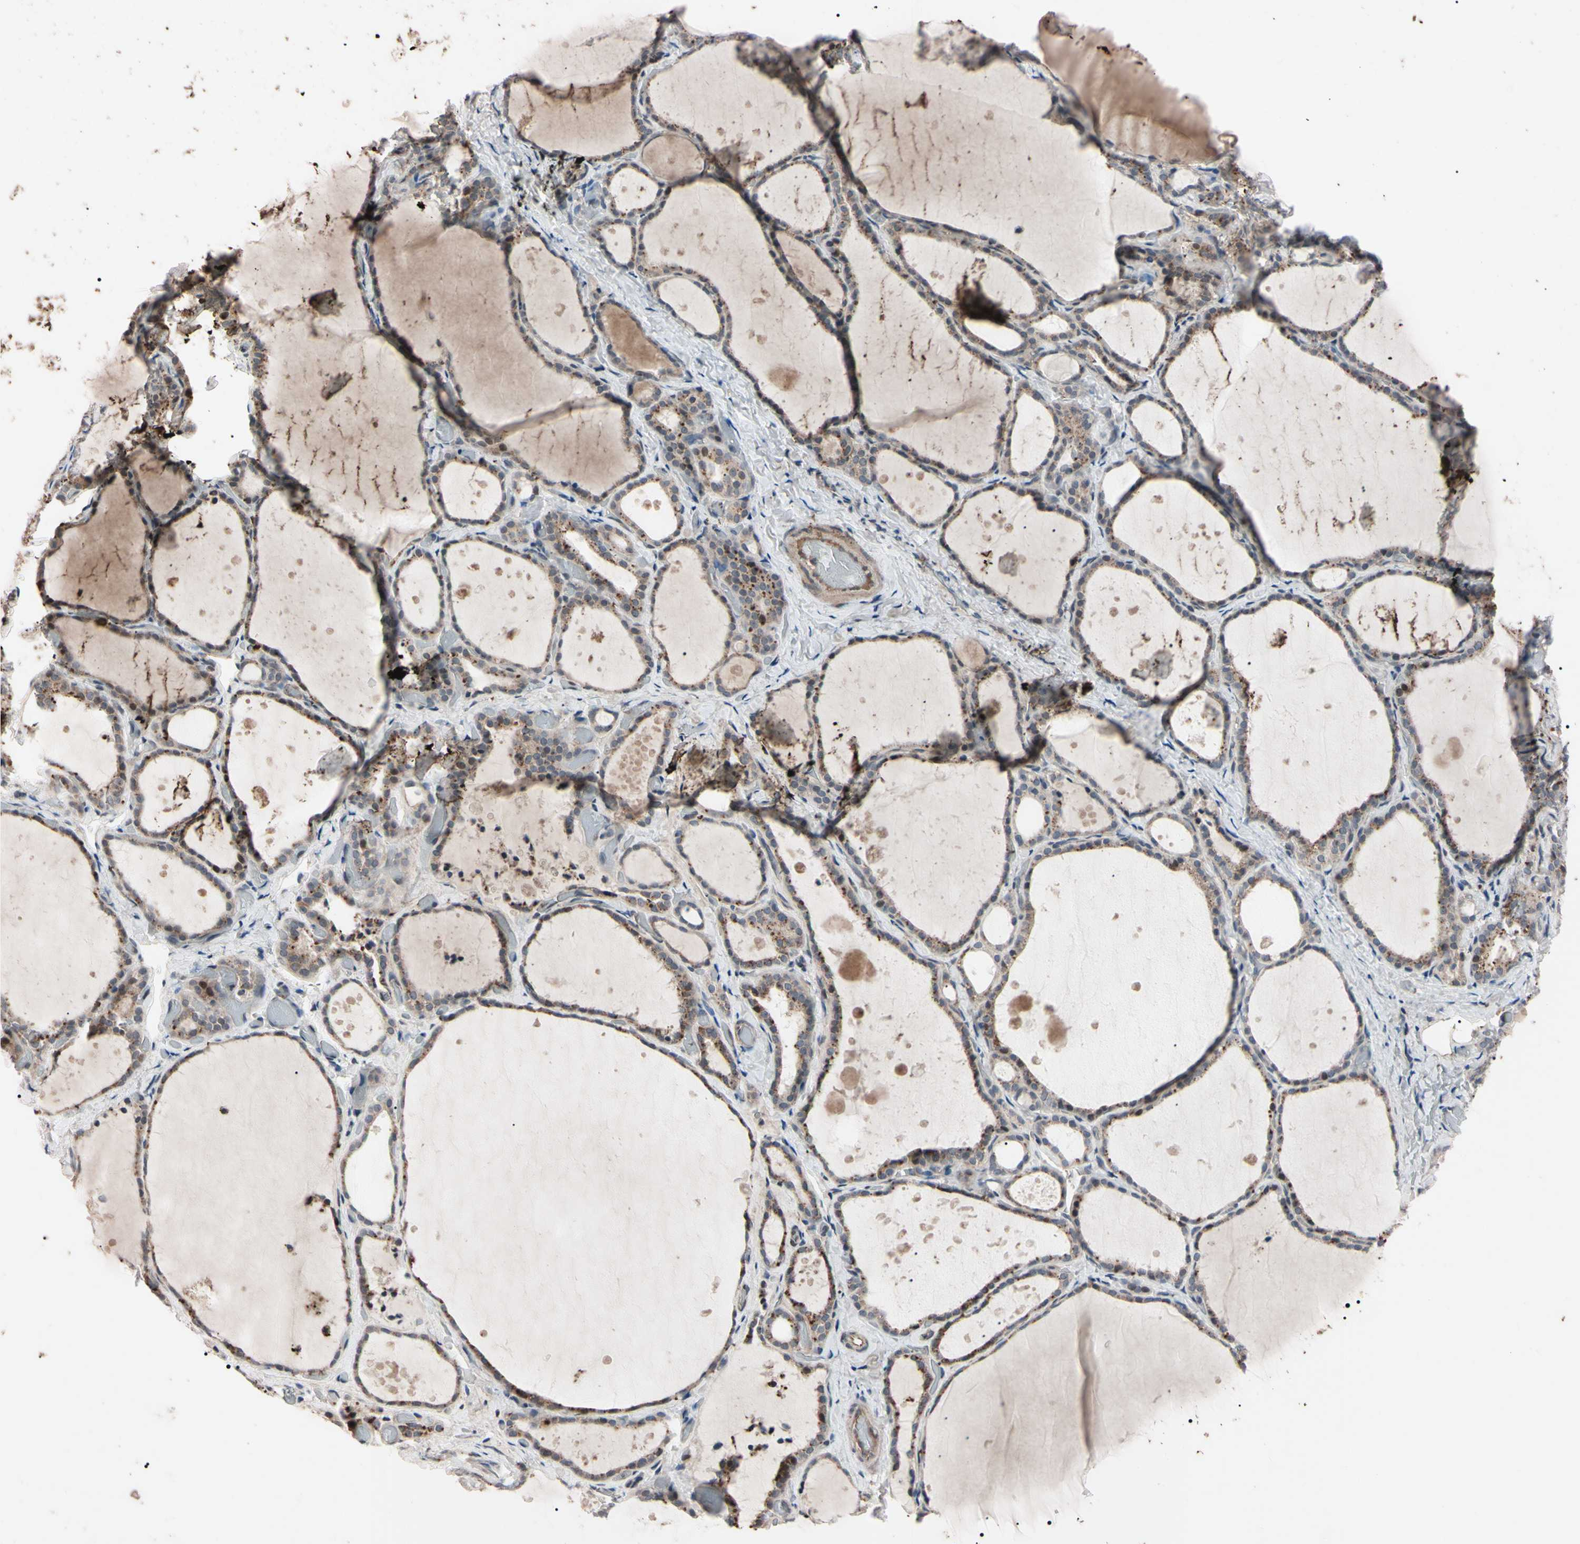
{"staining": {"intensity": "weak", "quantity": ">75%", "location": "cytoplasmic/membranous"}, "tissue": "thyroid gland", "cell_type": "Glandular cells", "image_type": "normal", "snomed": [{"axis": "morphology", "description": "Normal tissue, NOS"}, {"axis": "topography", "description": "Thyroid gland"}], "caption": "Immunohistochemical staining of benign human thyroid gland reveals >75% levels of weak cytoplasmic/membranous protein positivity in approximately >75% of glandular cells.", "gene": "TNFRSF1A", "patient": {"sex": "female", "age": 44}}